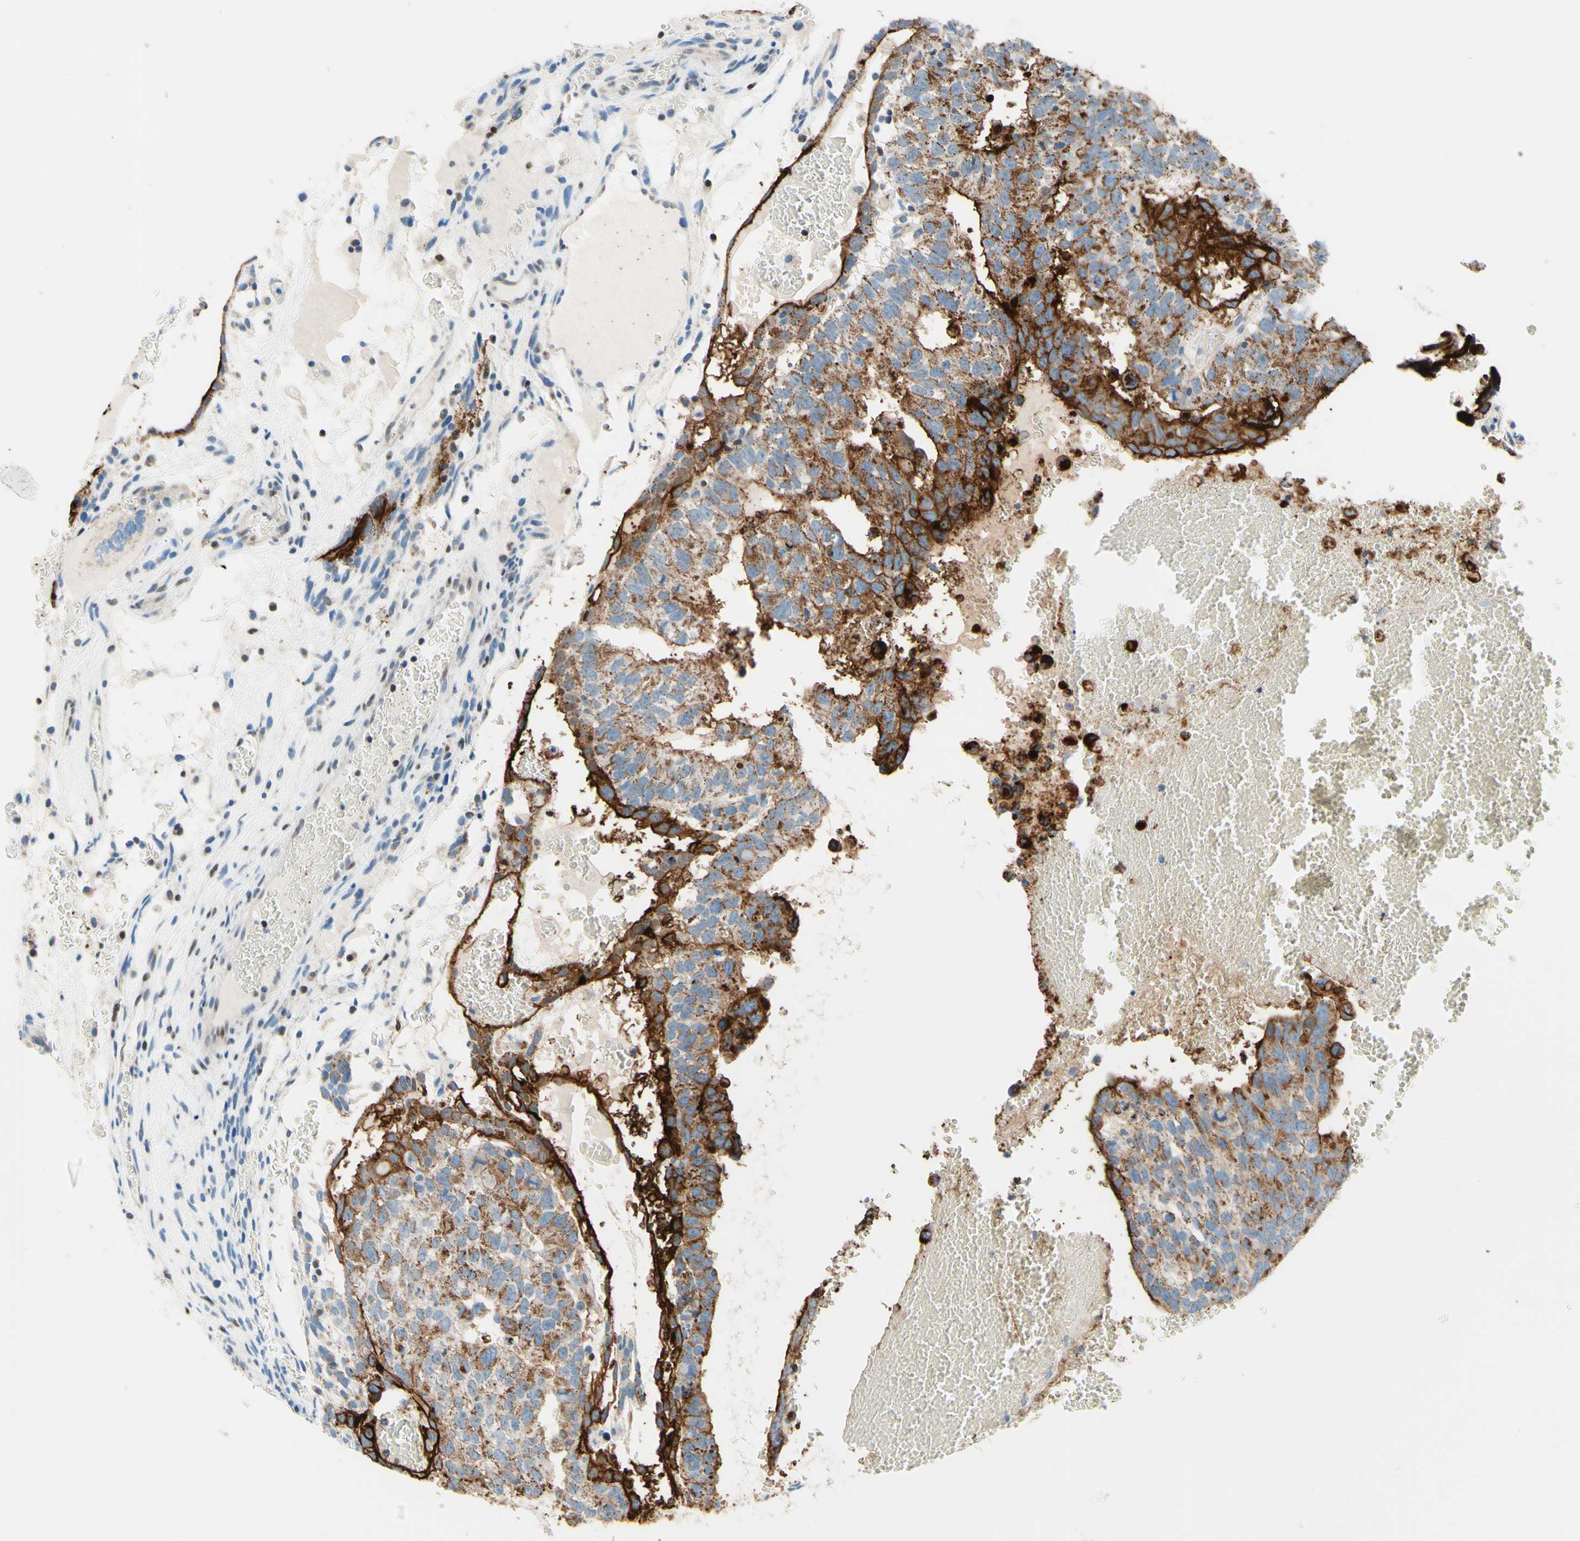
{"staining": {"intensity": "strong", "quantity": ">75%", "location": "cytoplasmic/membranous"}, "tissue": "testis cancer", "cell_type": "Tumor cells", "image_type": "cancer", "snomed": [{"axis": "morphology", "description": "Seminoma, NOS"}, {"axis": "morphology", "description": "Carcinoma, Embryonal, NOS"}, {"axis": "topography", "description": "Testis"}], "caption": "A high amount of strong cytoplasmic/membranous staining is identified in approximately >75% of tumor cells in testis embryonal carcinoma tissue.", "gene": "CBX7", "patient": {"sex": "male", "age": 52}}